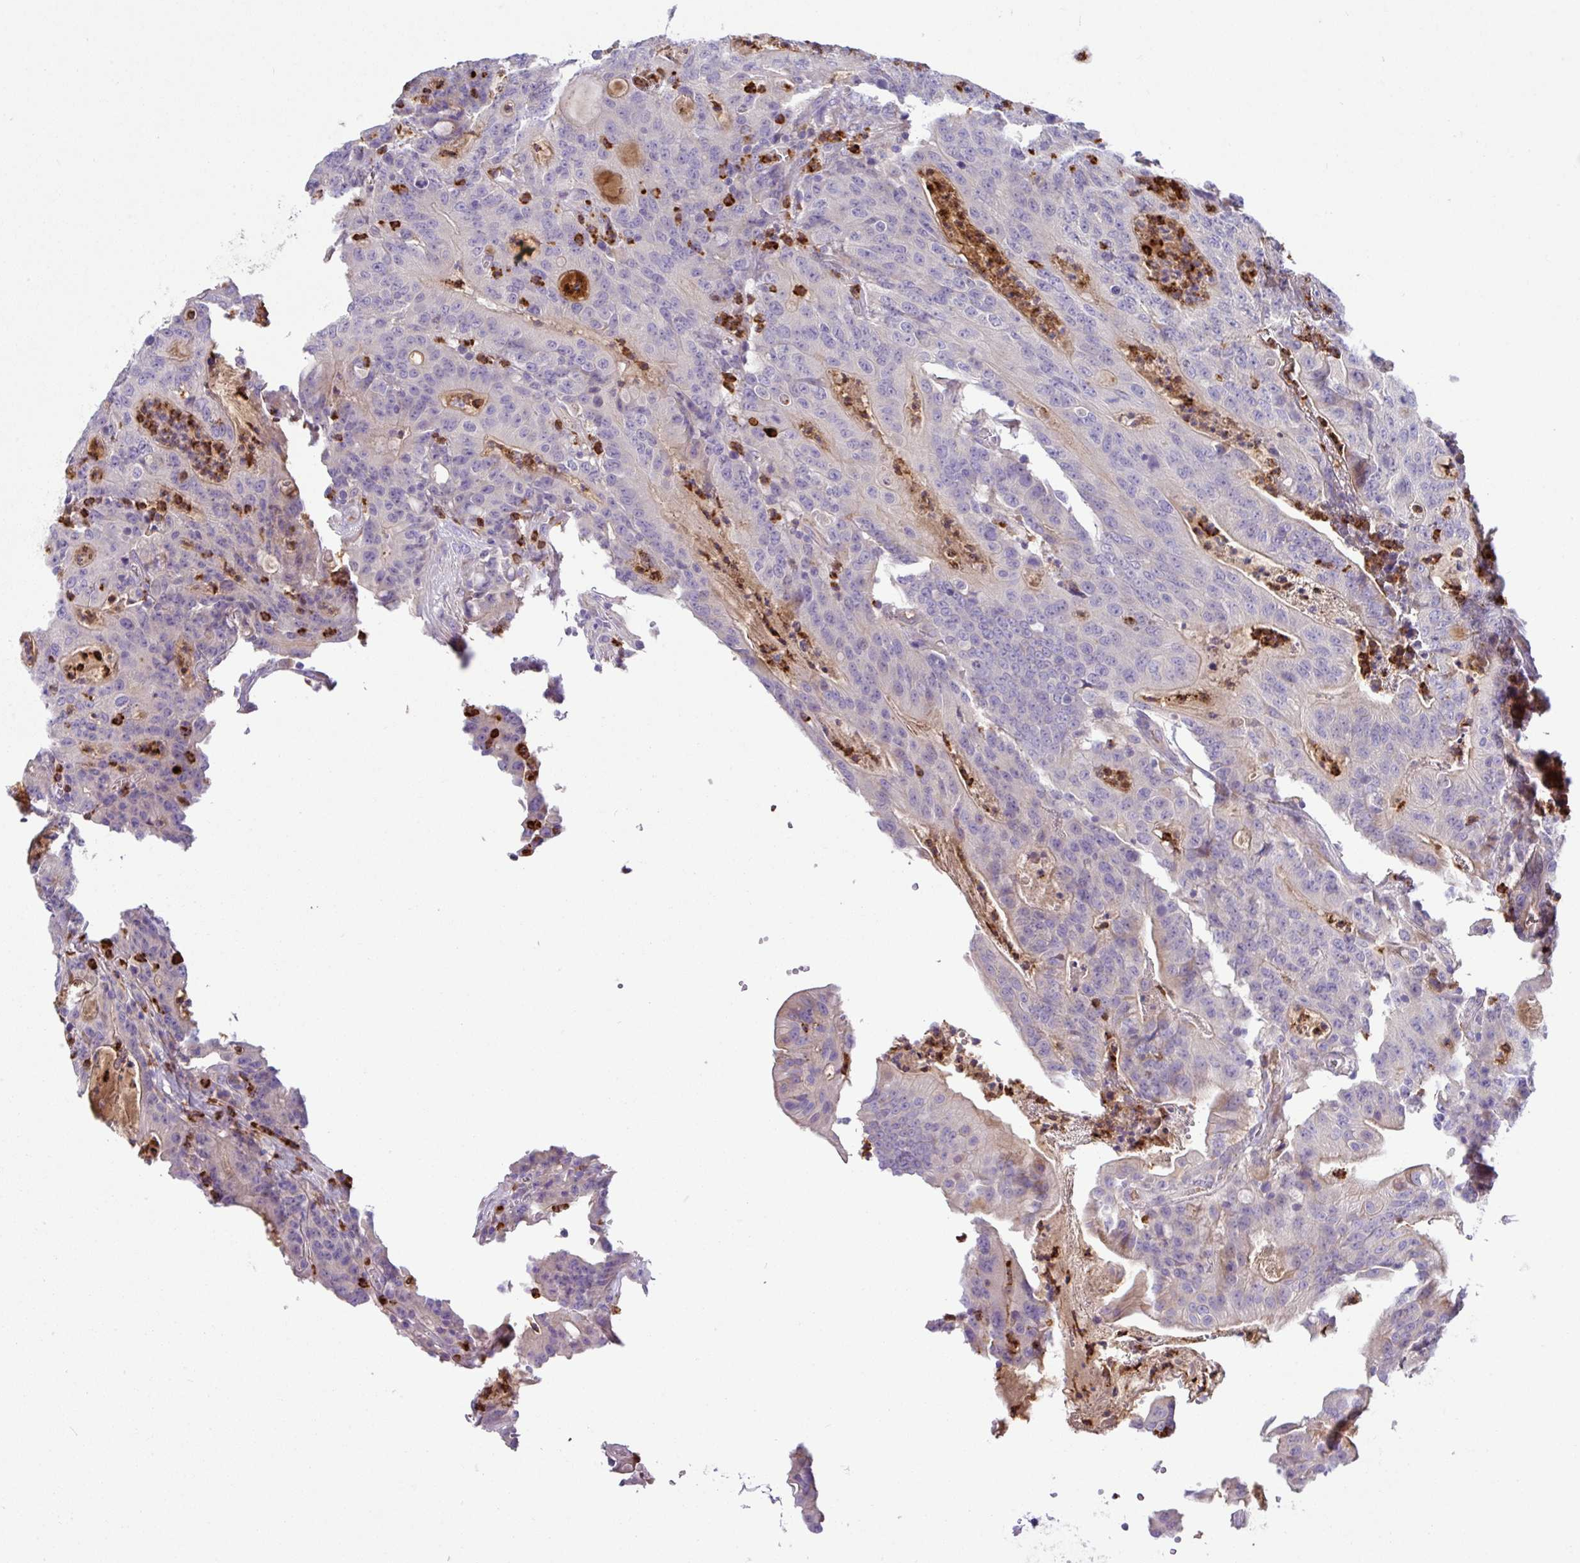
{"staining": {"intensity": "negative", "quantity": "none", "location": "none"}, "tissue": "colorectal cancer", "cell_type": "Tumor cells", "image_type": "cancer", "snomed": [{"axis": "morphology", "description": "Adenocarcinoma, NOS"}, {"axis": "topography", "description": "Colon"}], "caption": "Colorectal cancer was stained to show a protein in brown. There is no significant positivity in tumor cells.", "gene": "CRISP3", "patient": {"sex": "male", "age": 83}}